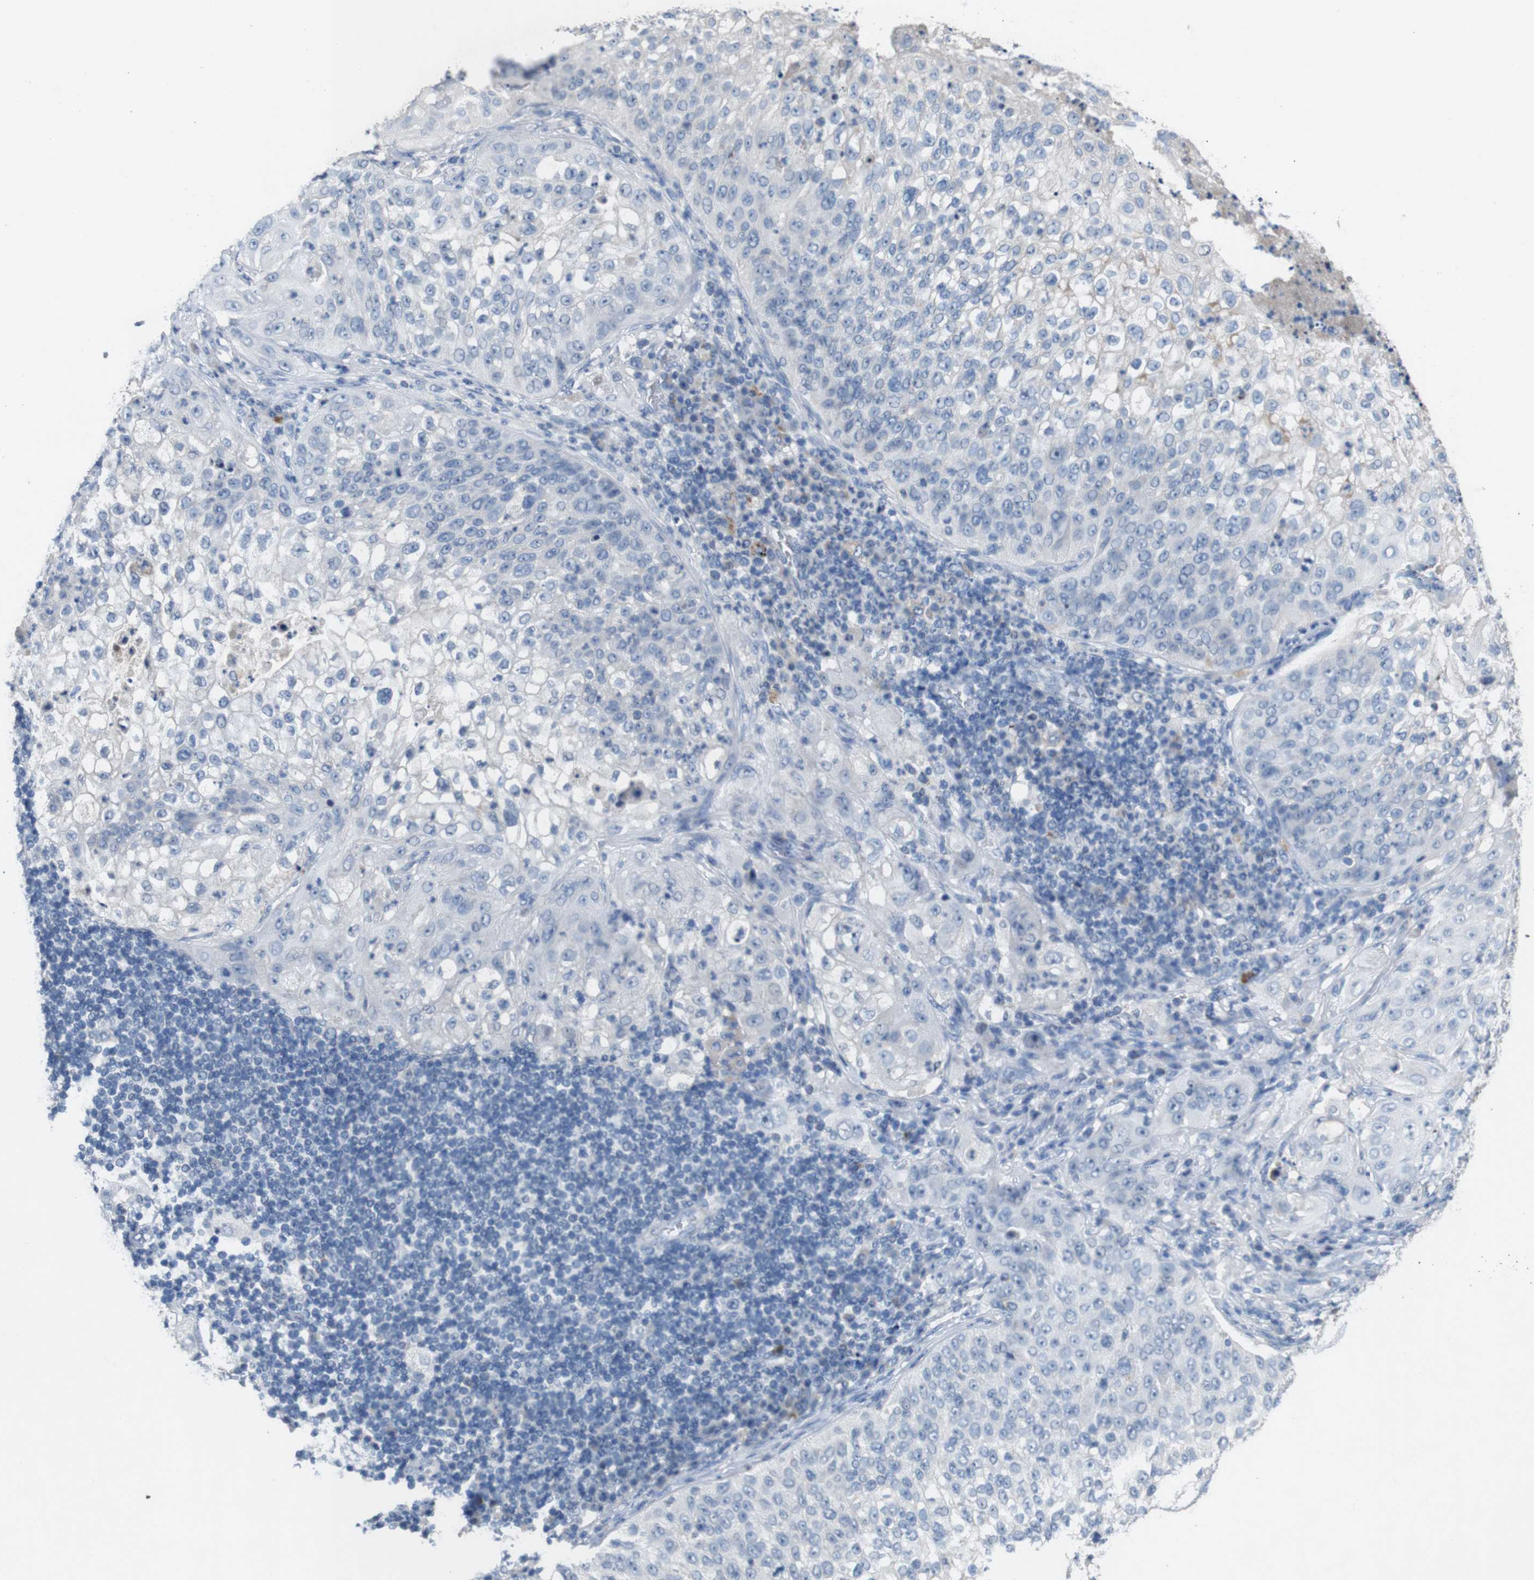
{"staining": {"intensity": "negative", "quantity": "none", "location": "none"}, "tissue": "lung cancer", "cell_type": "Tumor cells", "image_type": "cancer", "snomed": [{"axis": "morphology", "description": "Inflammation, NOS"}, {"axis": "morphology", "description": "Squamous cell carcinoma, NOS"}, {"axis": "topography", "description": "Lymph node"}, {"axis": "topography", "description": "Soft tissue"}, {"axis": "topography", "description": "Lung"}], "caption": "Lung squamous cell carcinoma was stained to show a protein in brown. There is no significant staining in tumor cells.", "gene": "SLC2A8", "patient": {"sex": "male", "age": 66}}